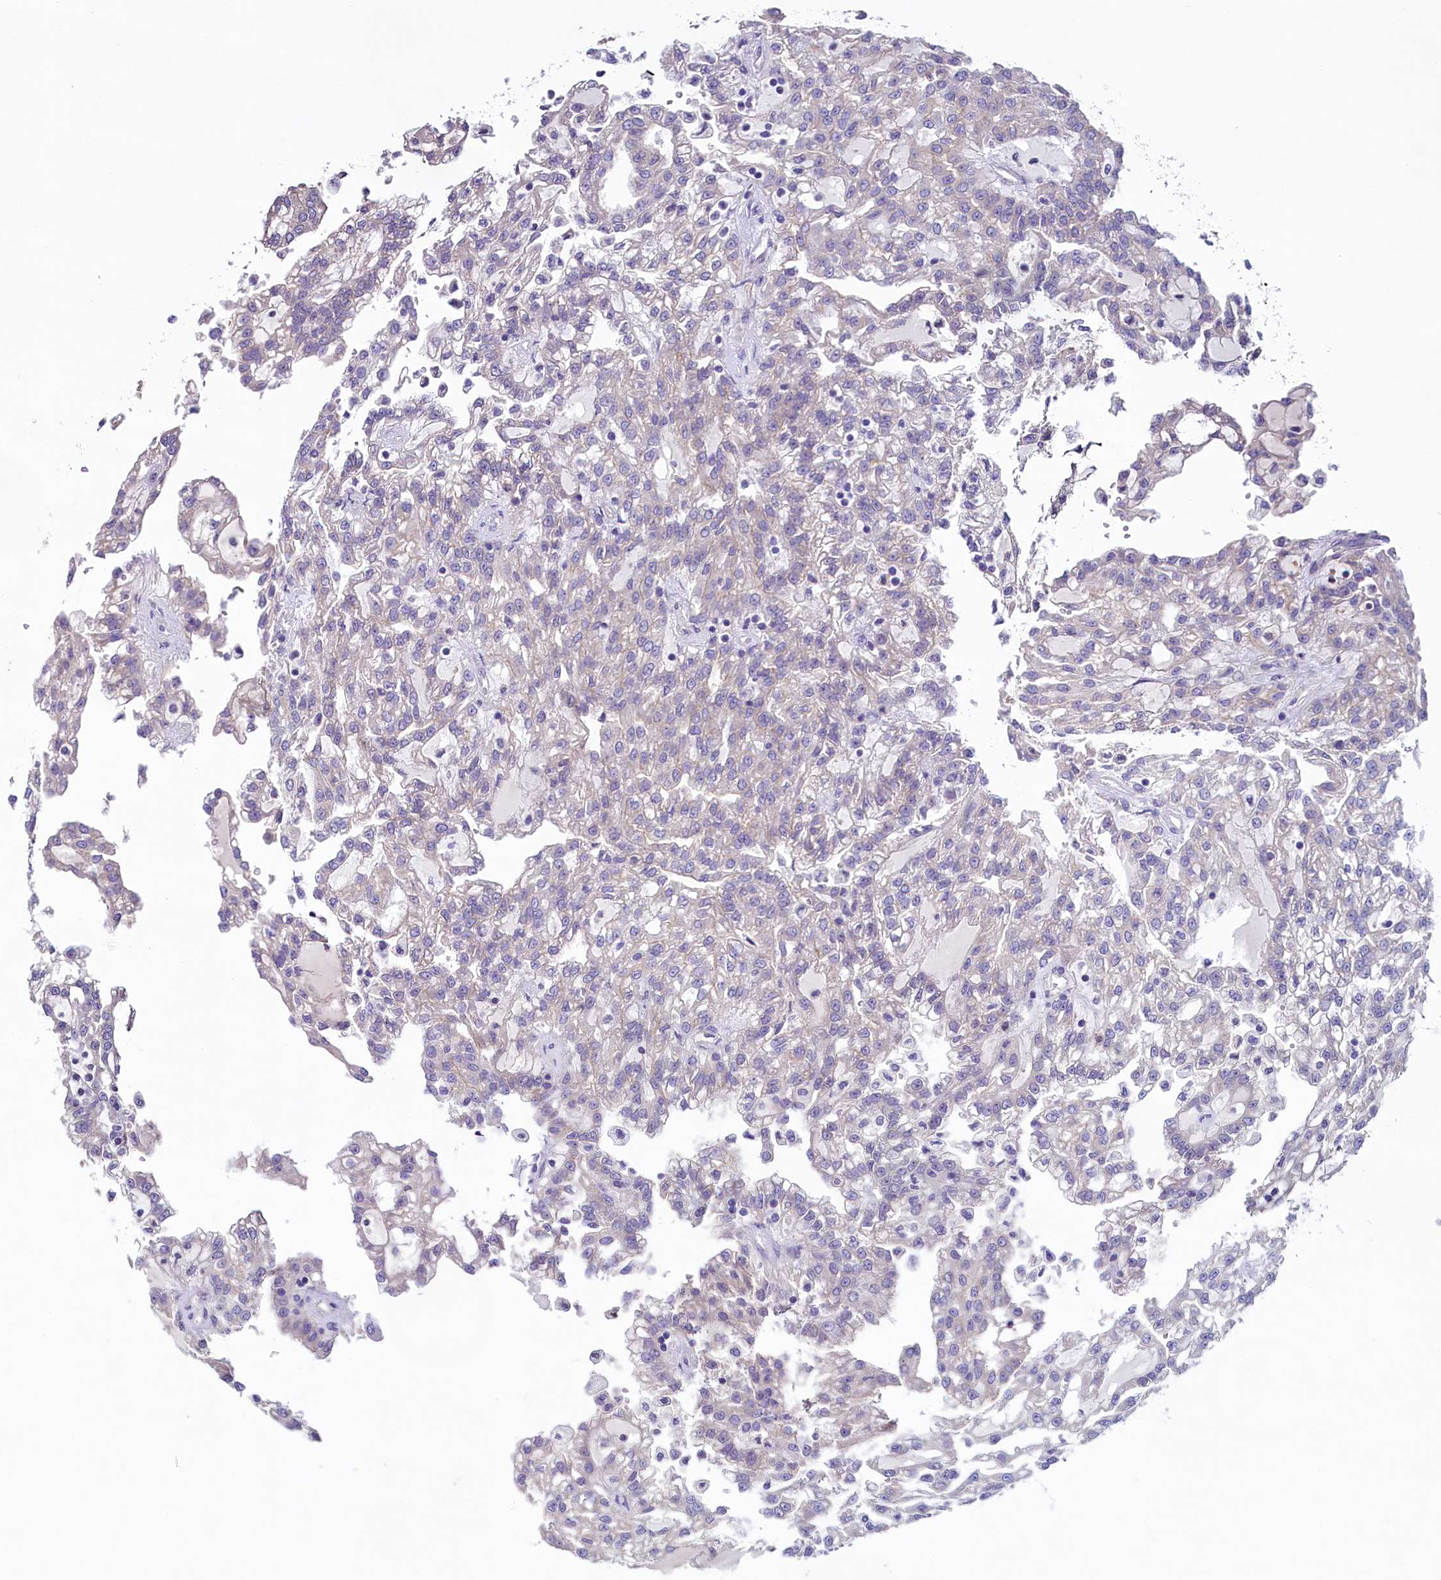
{"staining": {"intensity": "negative", "quantity": "none", "location": "none"}, "tissue": "renal cancer", "cell_type": "Tumor cells", "image_type": "cancer", "snomed": [{"axis": "morphology", "description": "Adenocarcinoma, NOS"}, {"axis": "topography", "description": "Kidney"}], "caption": "Immunohistochemical staining of renal adenocarcinoma reveals no significant expression in tumor cells.", "gene": "KRBOX5", "patient": {"sex": "male", "age": 63}}